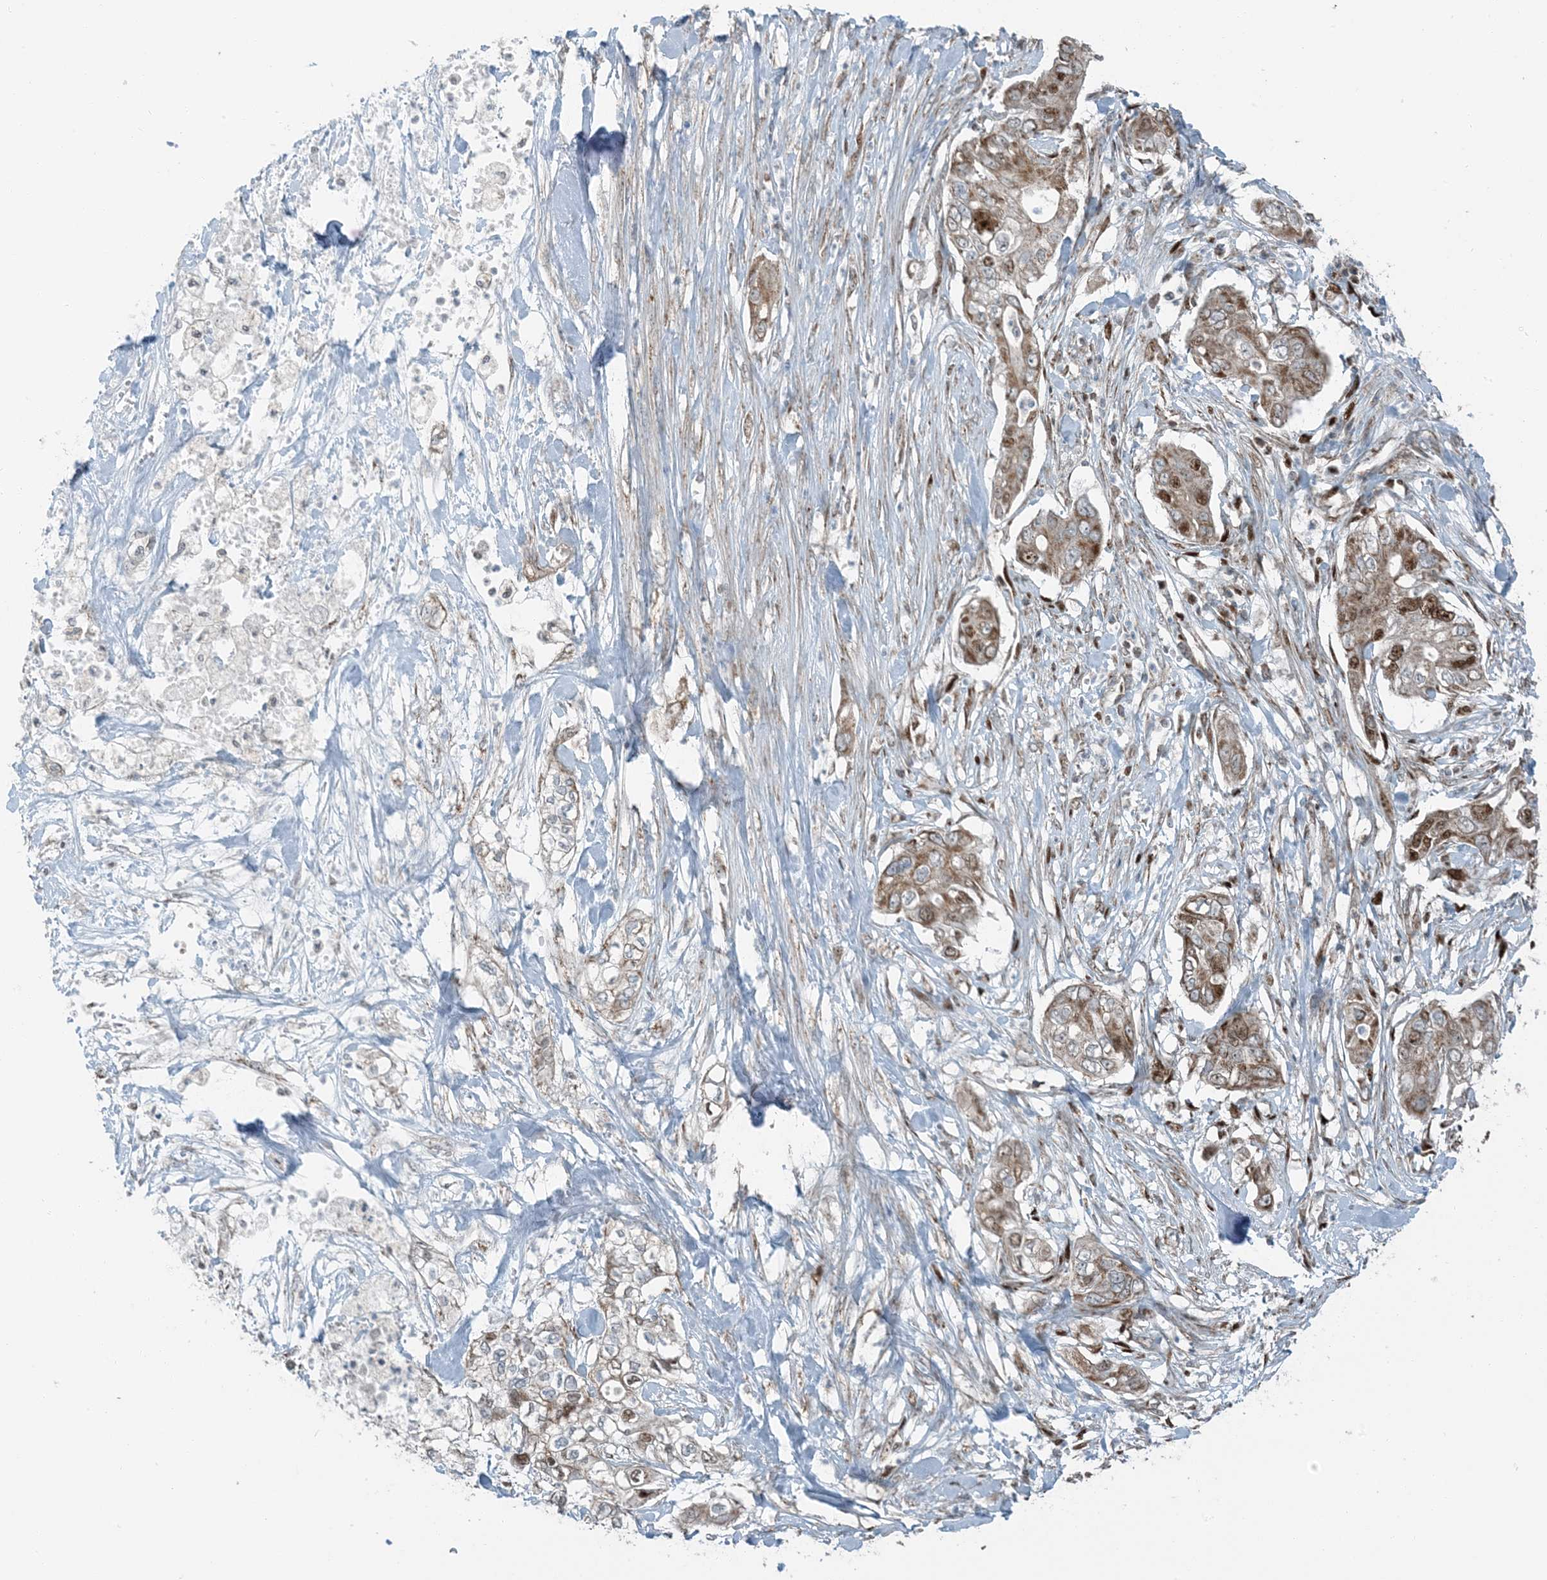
{"staining": {"intensity": "moderate", "quantity": ">75%", "location": "cytoplasmic/membranous"}, "tissue": "pancreatic cancer", "cell_type": "Tumor cells", "image_type": "cancer", "snomed": [{"axis": "morphology", "description": "Adenocarcinoma, NOS"}, {"axis": "topography", "description": "Pancreas"}], "caption": "Moderate cytoplasmic/membranous expression for a protein is appreciated in about >75% of tumor cells of adenocarcinoma (pancreatic) using immunohistochemistry.", "gene": "PILRB", "patient": {"sex": "female", "age": 78}}